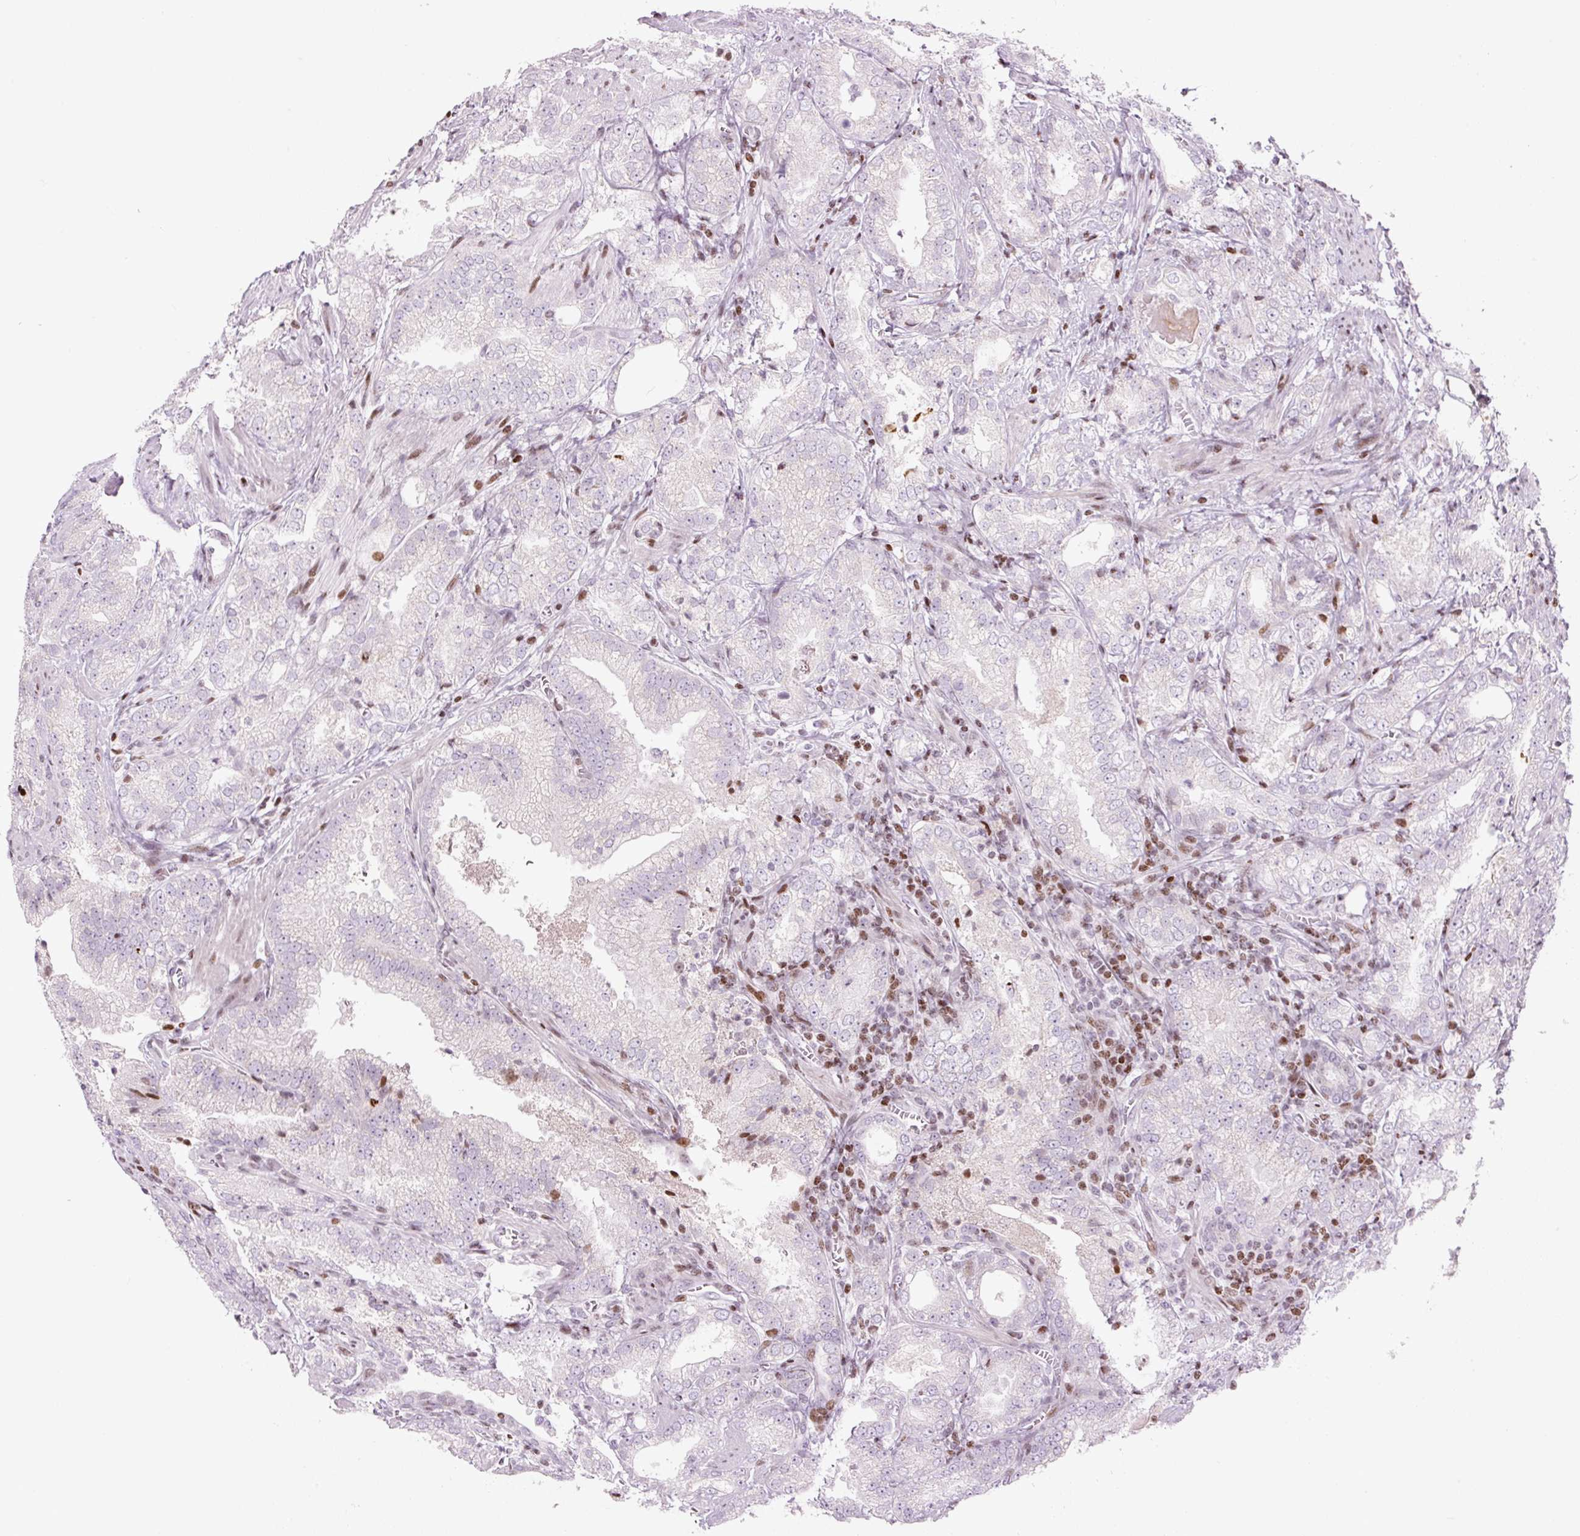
{"staining": {"intensity": "negative", "quantity": "none", "location": "none"}, "tissue": "prostate cancer", "cell_type": "Tumor cells", "image_type": "cancer", "snomed": [{"axis": "morphology", "description": "Adenocarcinoma, High grade"}, {"axis": "topography", "description": "Prostate"}], "caption": "An immunohistochemistry histopathology image of prostate cancer is shown. There is no staining in tumor cells of prostate cancer.", "gene": "TMEM177", "patient": {"sex": "male", "age": 63}}